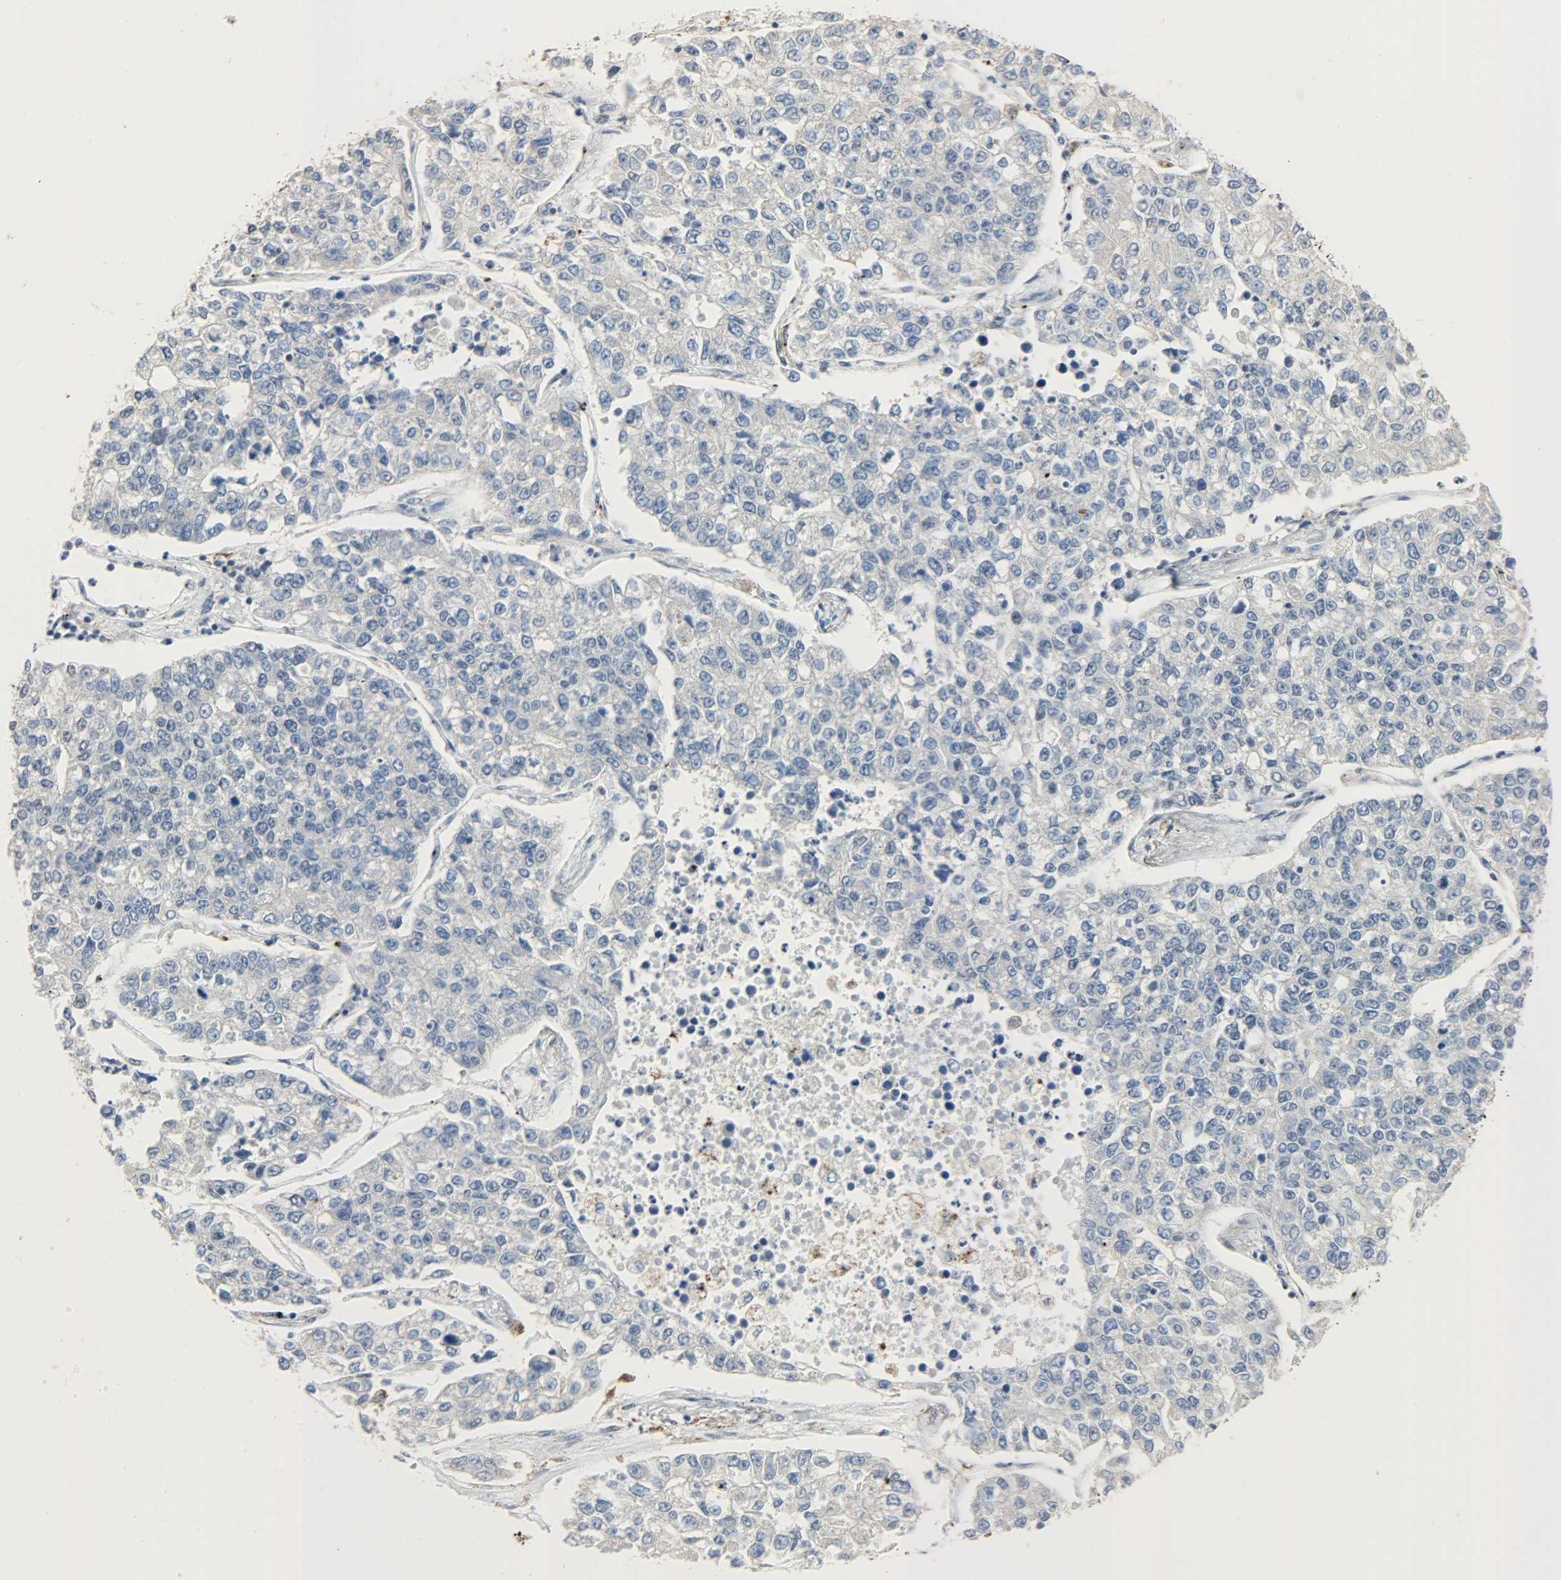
{"staining": {"intensity": "negative", "quantity": "none", "location": "none"}, "tissue": "lung cancer", "cell_type": "Tumor cells", "image_type": "cancer", "snomed": [{"axis": "morphology", "description": "Adenocarcinoma, NOS"}, {"axis": "topography", "description": "Lung"}], "caption": "A histopathology image of human adenocarcinoma (lung) is negative for staining in tumor cells.", "gene": "GIT2", "patient": {"sex": "male", "age": 49}}